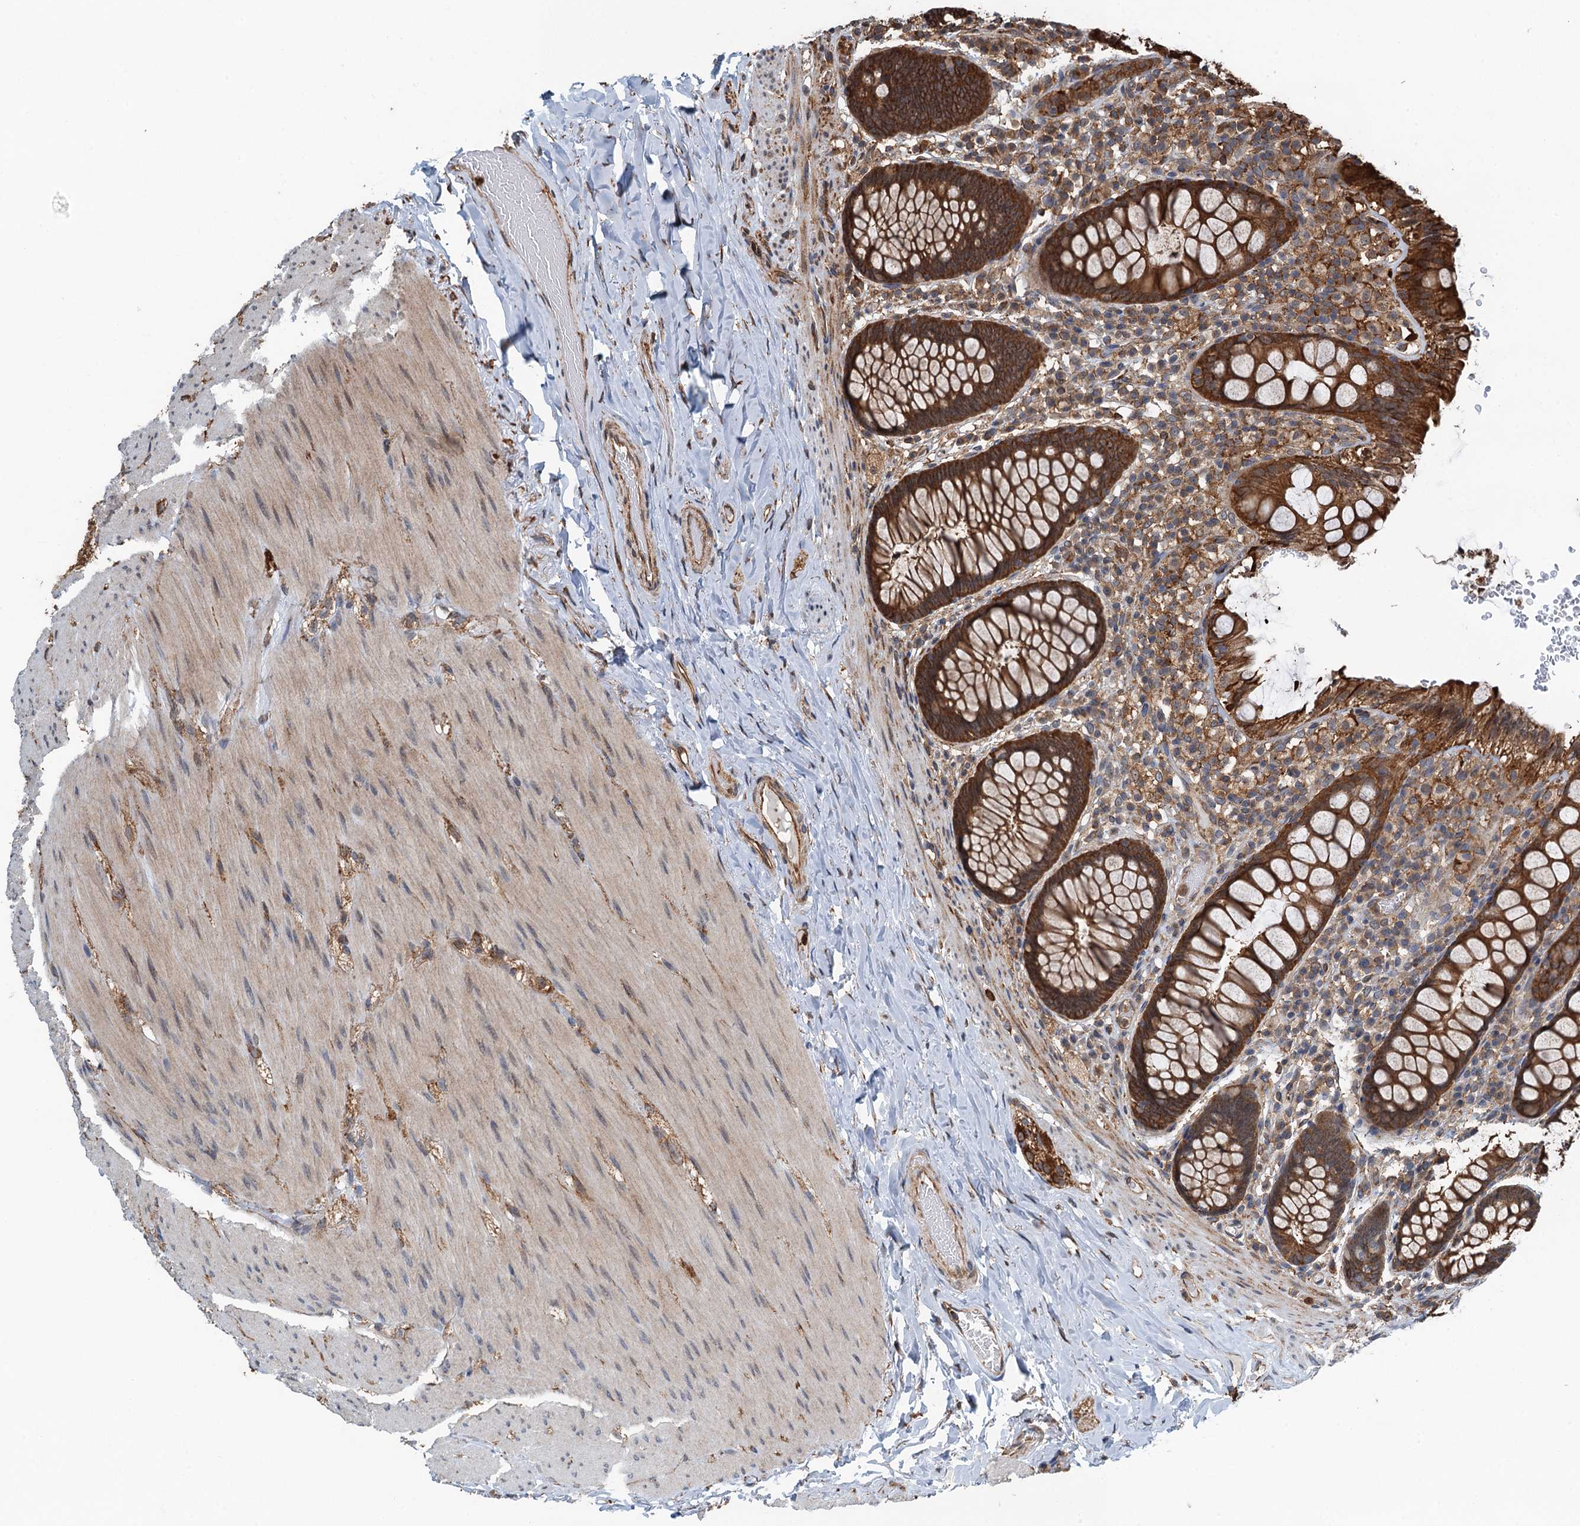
{"staining": {"intensity": "strong", "quantity": ">75%", "location": "cytoplasmic/membranous"}, "tissue": "rectum", "cell_type": "Glandular cells", "image_type": "normal", "snomed": [{"axis": "morphology", "description": "Normal tissue, NOS"}, {"axis": "topography", "description": "Rectum"}], "caption": "Strong cytoplasmic/membranous positivity for a protein is seen in approximately >75% of glandular cells of unremarkable rectum using immunohistochemistry.", "gene": "WHAMM", "patient": {"sex": "male", "age": 83}}